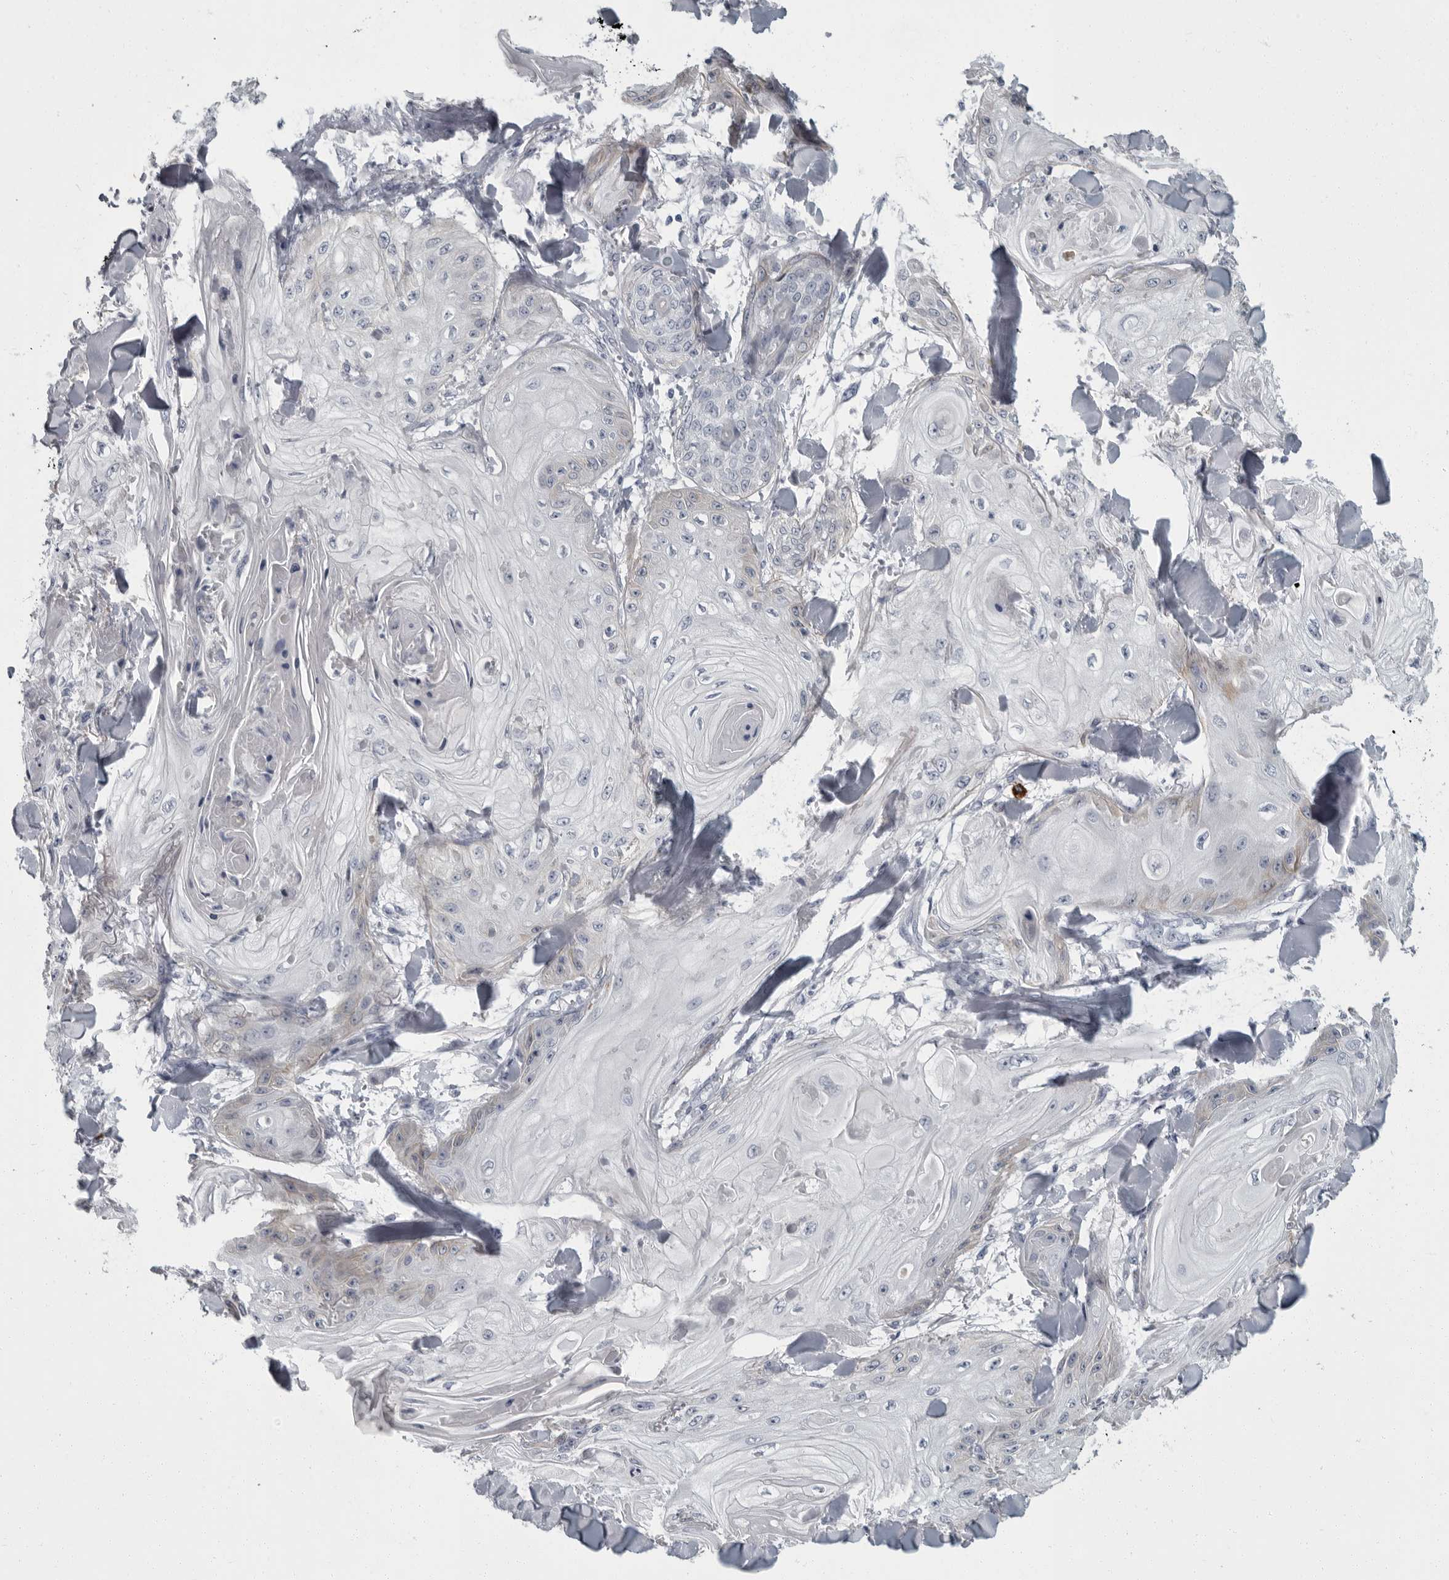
{"staining": {"intensity": "weak", "quantity": "<25%", "location": "cytoplasmic/membranous"}, "tissue": "skin cancer", "cell_type": "Tumor cells", "image_type": "cancer", "snomed": [{"axis": "morphology", "description": "Squamous cell carcinoma, NOS"}, {"axis": "topography", "description": "Skin"}], "caption": "High magnification brightfield microscopy of skin cancer (squamous cell carcinoma) stained with DAB (3,3'-diaminobenzidine) (brown) and counterstained with hematoxylin (blue): tumor cells show no significant positivity.", "gene": "SLC25A39", "patient": {"sex": "male", "age": 74}}